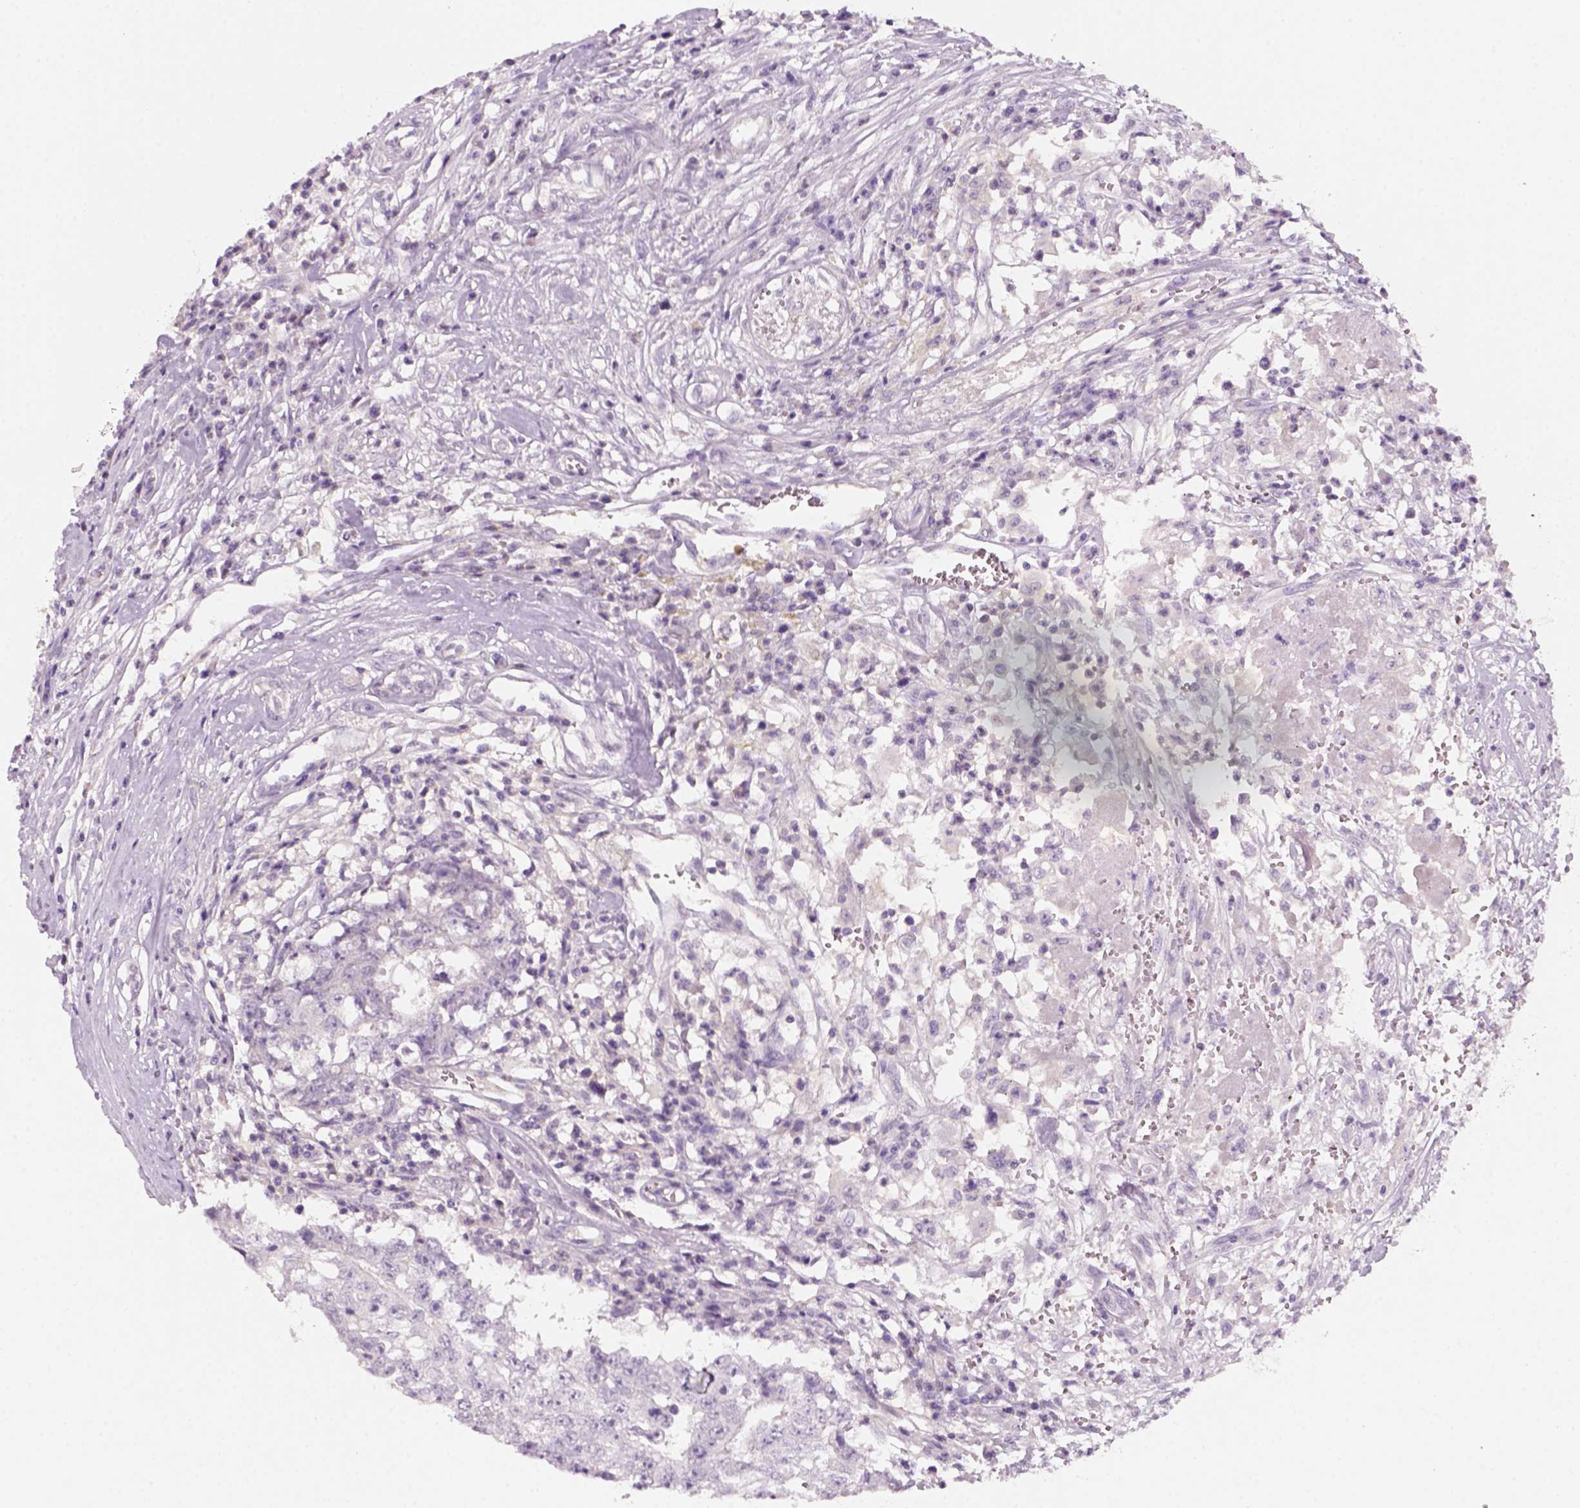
{"staining": {"intensity": "negative", "quantity": "none", "location": "none"}, "tissue": "testis cancer", "cell_type": "Tumor cells", "image_type": "cancer", "snomed": [{"axis": "morphology", "description": "Carcinoma, Embryonal, NOS"}, {"axis": "topography", "description": "Testis"}], "caption": "Histopathology image shows no protein staining in tumor cells of embryonal carcinoma (testis) tissue. (IHC, brightfield microscopy, high magnification).", "gene": "KRT25", "patient": {"sex": "male", "age": 36}}